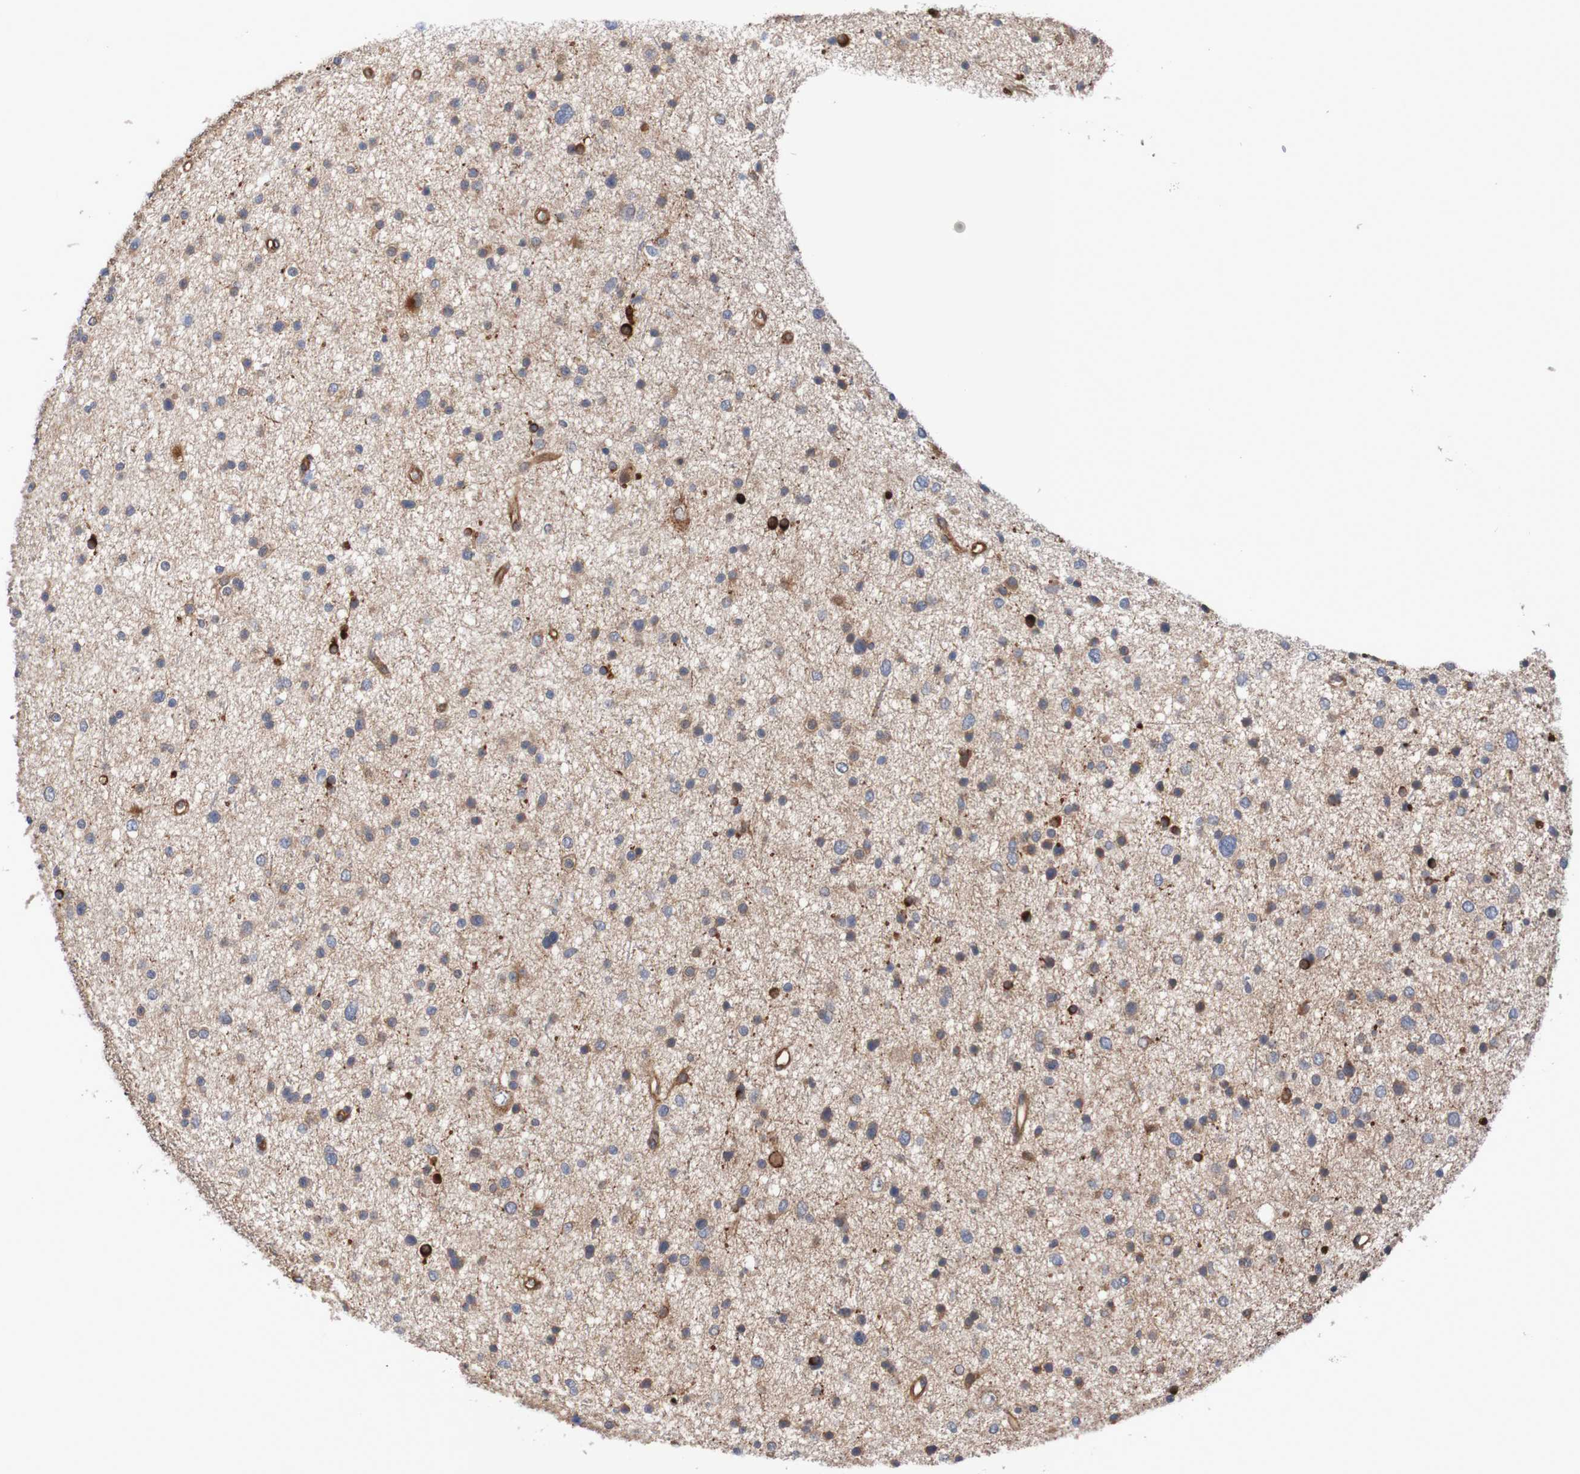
{"staining": {"intensity": "strong", "quantity": "25%-75%", "location": "cytoplasmic/membranous"}, "tissue": "glioma", "cell_type": "Tumor cells", "image_type": "cancer", "snomed": [{"axis": "morphology", "description": "Glioma, malignant, Low grade"}, {"axis": "topography", "description": "Brain"}], "caption": "An immunohistochemistry (IHC) photomicrograph of neoplastic tissue is shown. Protein staining in brown highlights strong cytoplasmic/membranous positivity in low-grade glioma (malignant) within tumor cells.", "gene": "ST8SIA6", "patient": {"sex": "female", "age": 37}}